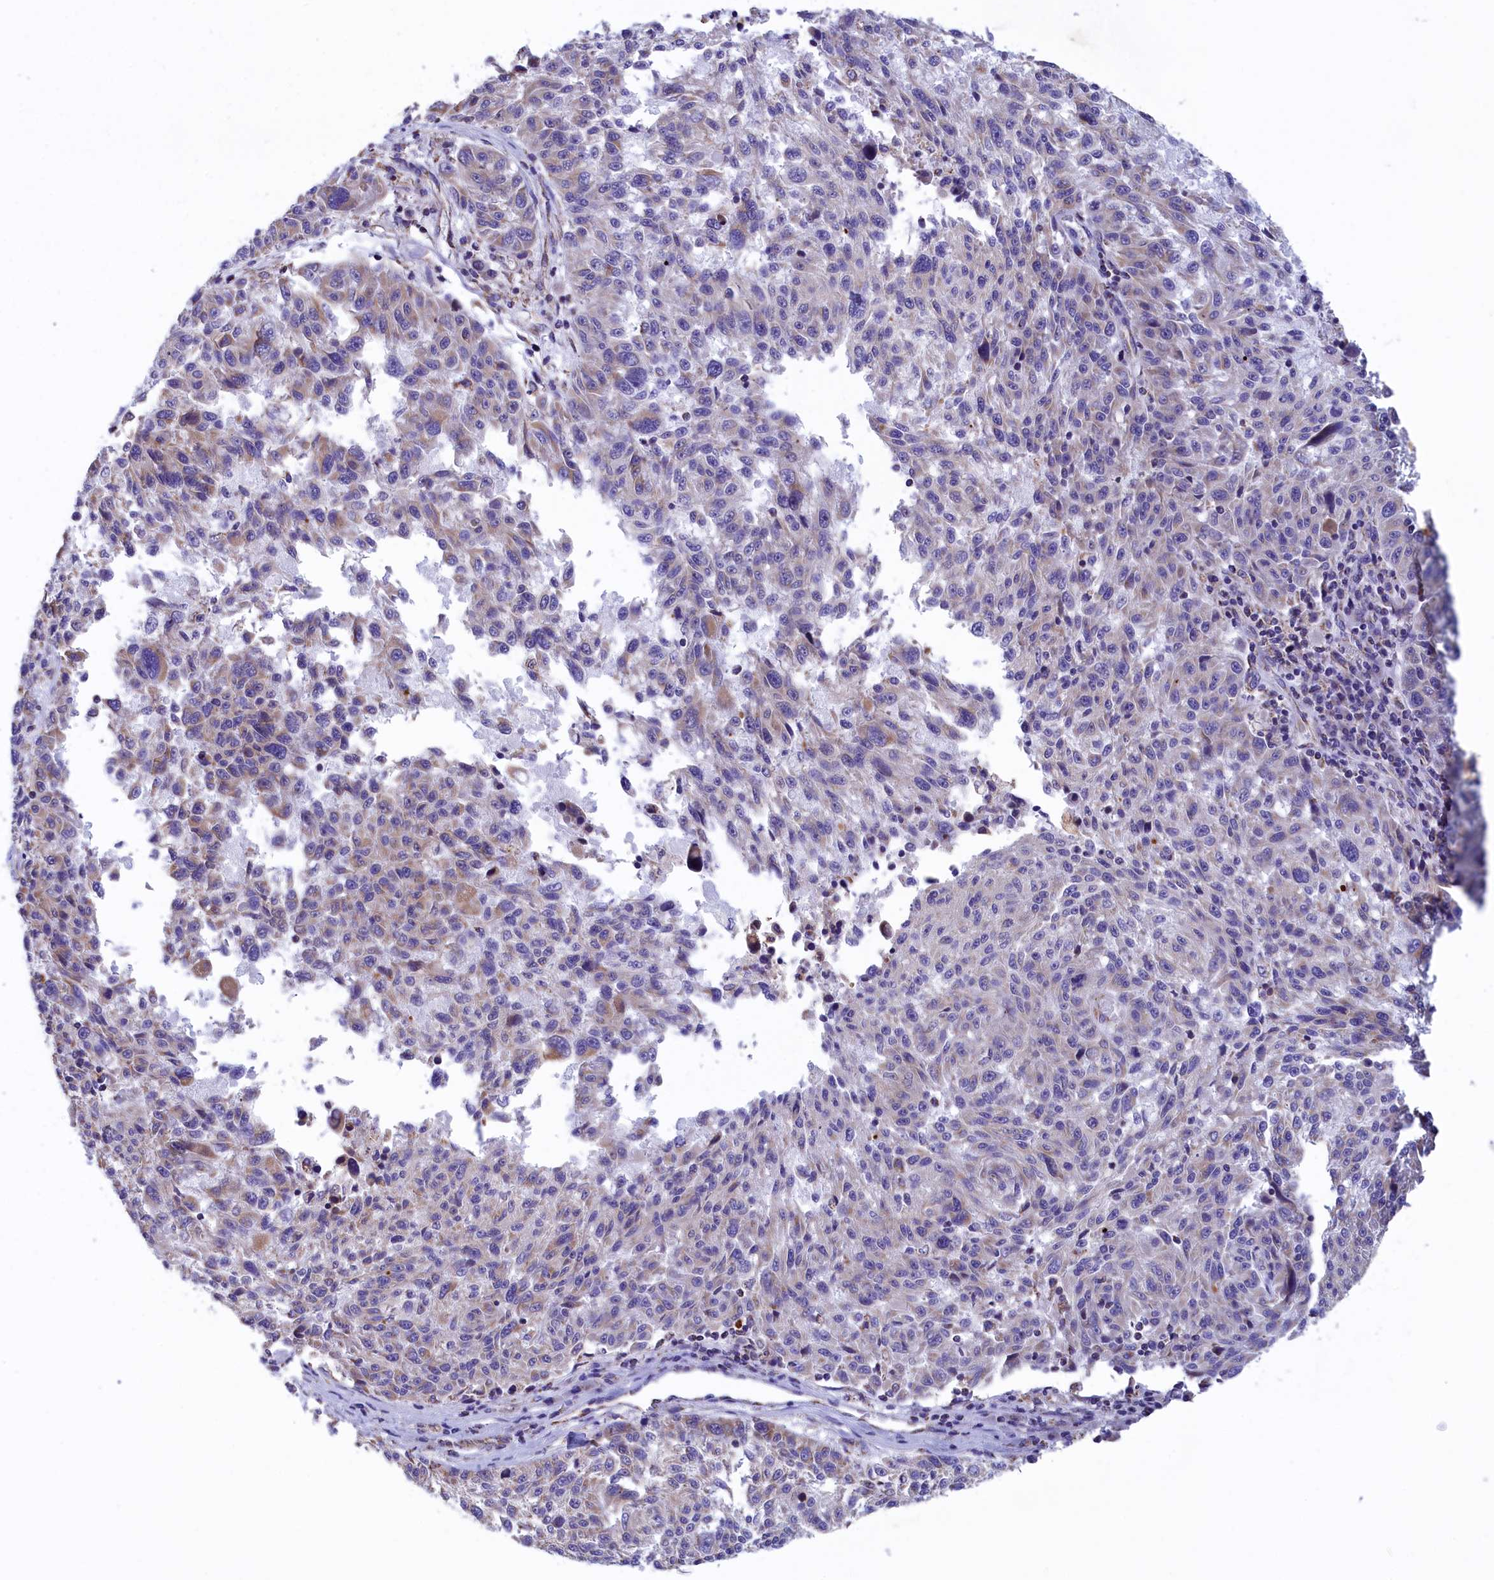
{"staining": {"intensity": "weak", "quantity": "<25%", "location": "cytoplasmic/membranous"}, "tissue": "melanoma", "cell_type": "Tumor cells", "image_type": "cancer", "snomed": [{"axis": "morphology", "description": "Malignant melanoma, NOS"}, {"axis": "topography", "description": "Skin"}], "caption": "This micrograph is of melanoma stained with immunohistochemistry (IHC) to label a protein in brown with the nuclei are counter-stained blue. There is no positivity in tumor cells.", "gene": "GATB", "patient": {"sex": "male", "age": 53}}